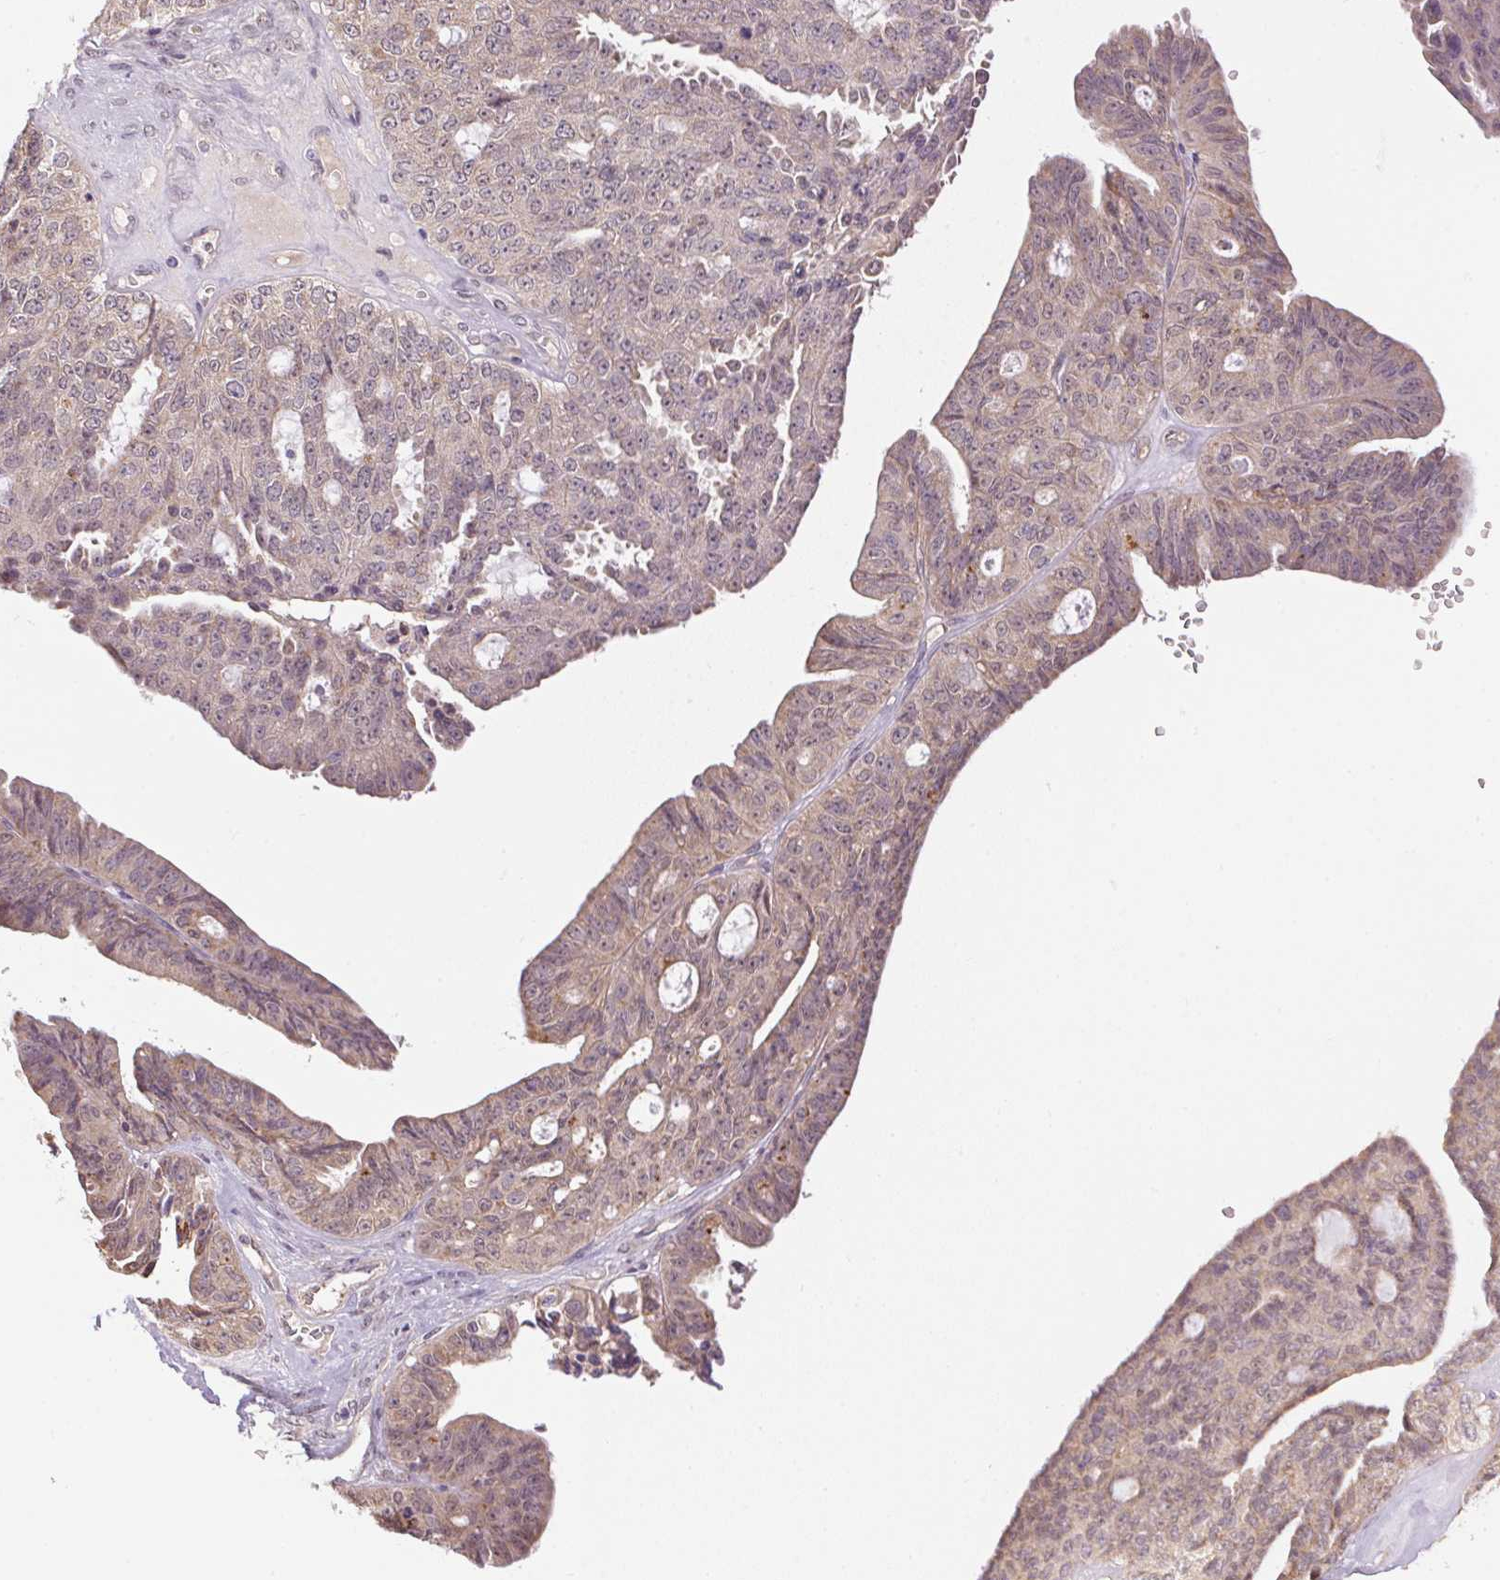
{"staining": {"intensity": "weak", "quantity": "25%-75%", "location": "cytoplasmic/membranous"}, "tissue": "ovarian cancer", "cell_type": "Tumor cells", "image_type": "cancer", "snomed": [{"axis": "morphology", "description": "Cystadenocarcinoma, serous, NOS"}, {"axis": "topography", "description": "Ovary"}], "caption": "Ovarian cancer (serous cystadenocarcinoma) tissue displays weak cytoplasmic/membranous expression in approximately 25%-75% of tumor cells (Stains: DAB in brown, nuclei in blue, Microscopy: brightfield microscopy at high magnification).", "gene": "ADH5", "patient": {"sex": "female", "age": 71}}